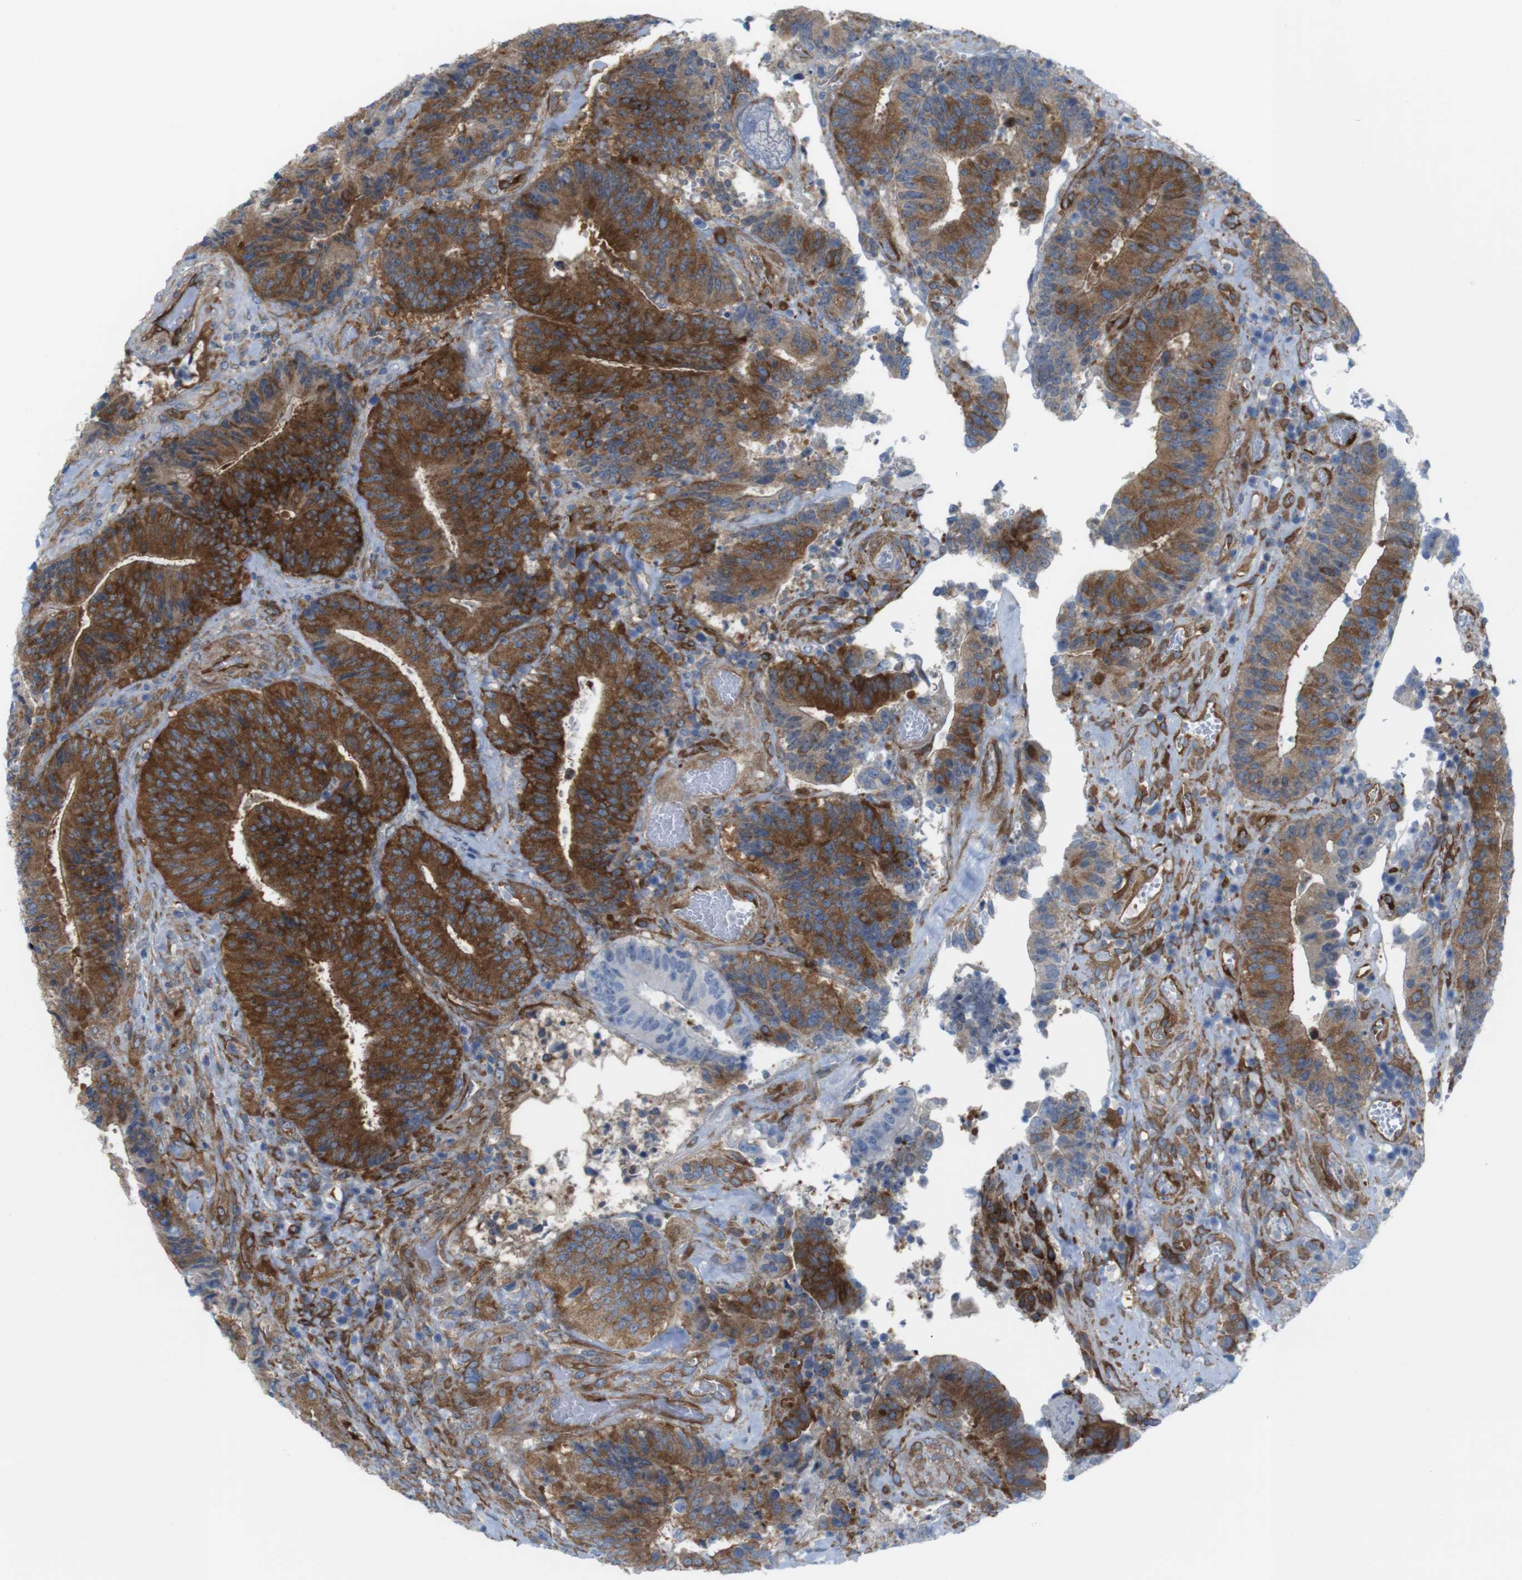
{"staining": {"intensity": "strong", "quantity": ">75%", "location": "cytoplasmic/membranous"}, "tissue": "colorectal cancer", "cell_type": "Tumor cells", "image_type": "cancer", "snomed": [{"axis": "morphology", "description": "Adenocarcinoma, NOS"}, {"axis": "topography", "description": "Rectum"}], "caption": "Immunohistochemical staining of human colorectal adenocarcinoma demonstrates high levels of strong cytoplasmic/membranous protein staining in approximately >75% of tumor cells. The staining is performed using DAB (3,3'-diaminobenzidine) brown chromogen to label protein expression. The nuclei are counter-stained blue using hematoxylin.", "gene": "DIAPH2", "patient": {"sex": "male", "age": 72}}